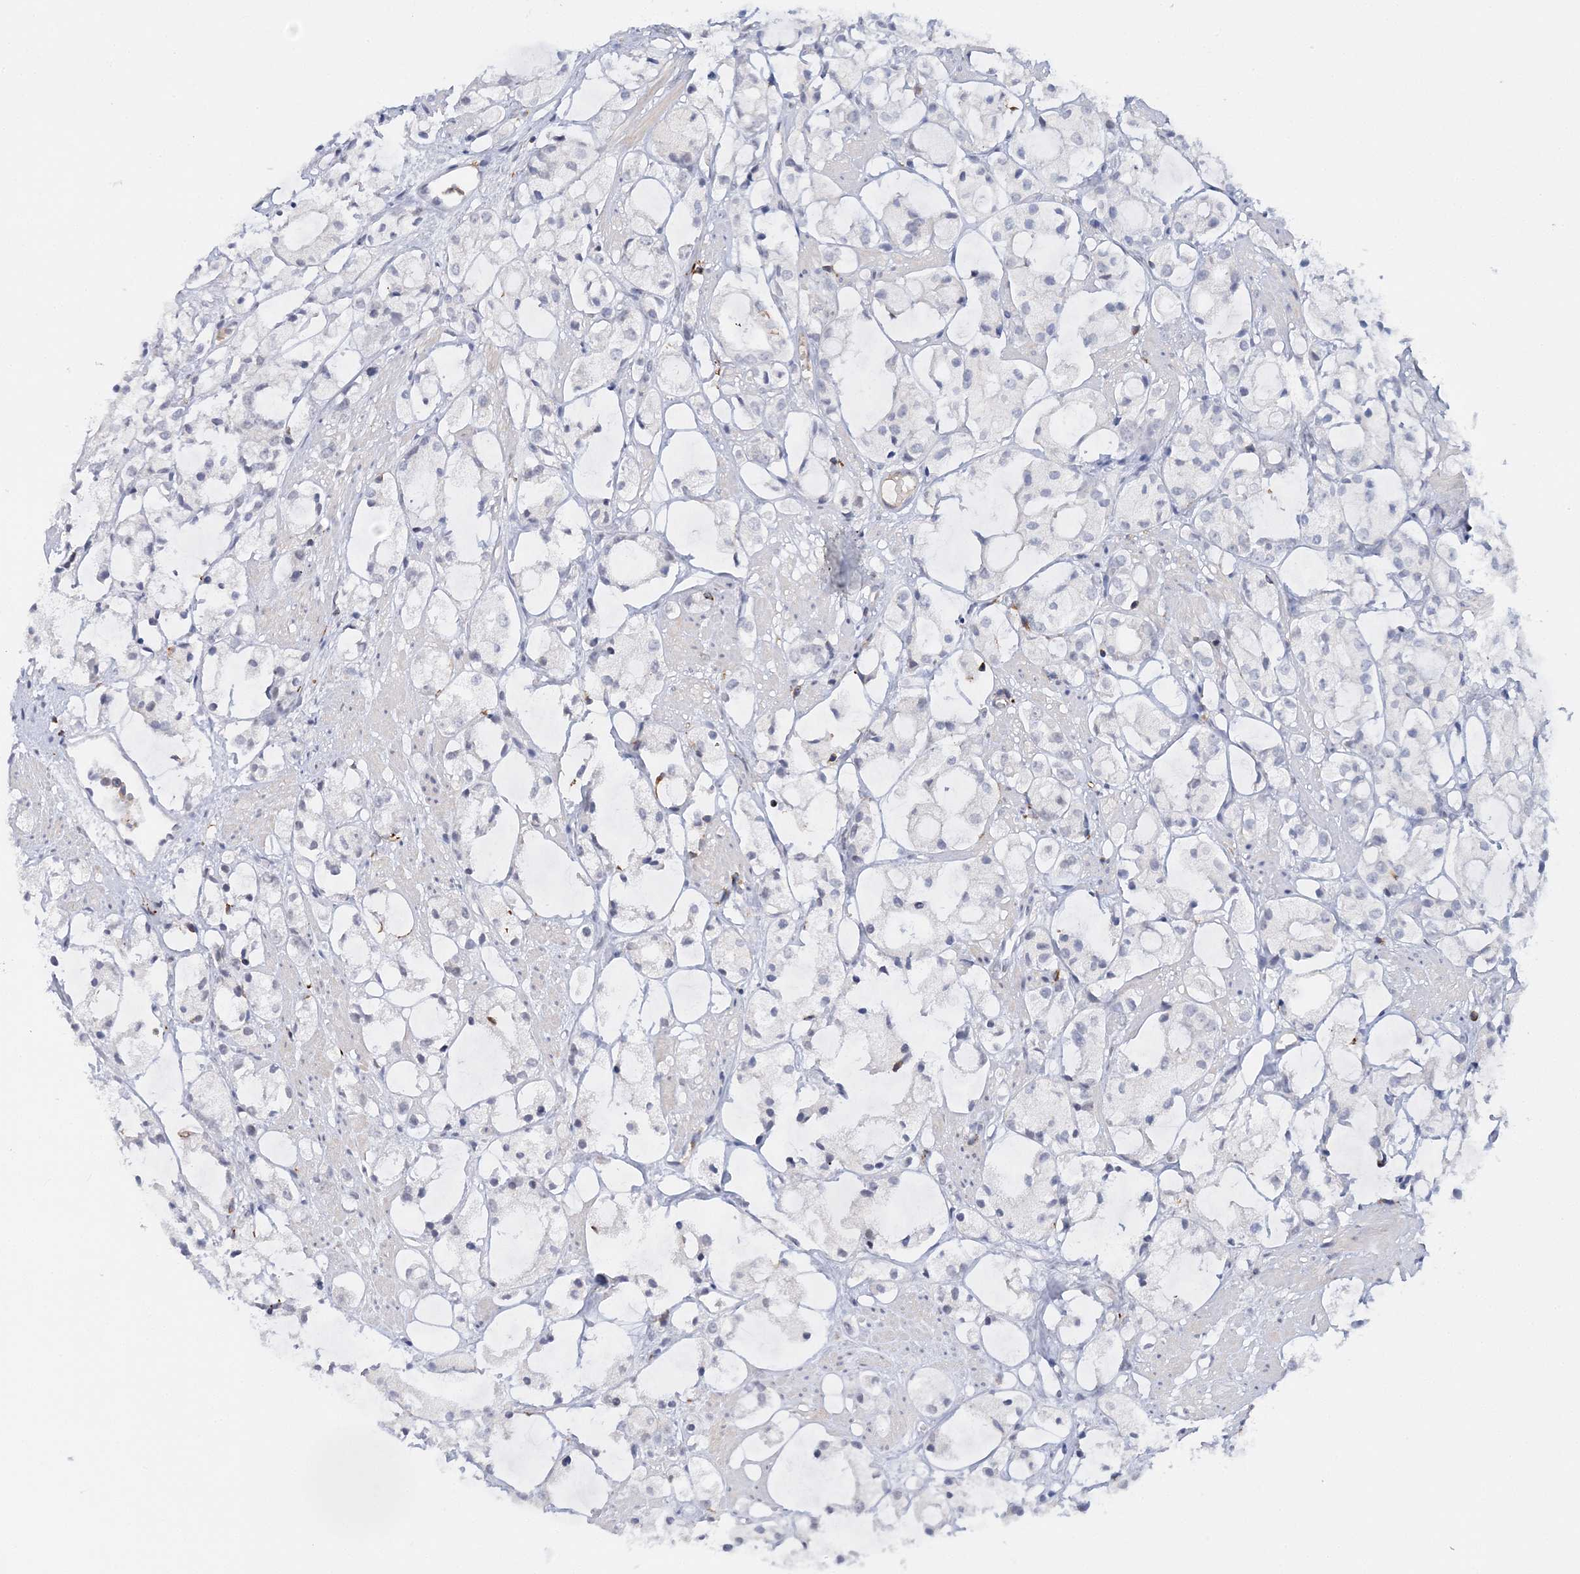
{"staining": {"intensity": "negative", "quantity": "none", "location": "none"}, "tissue": "prostate cancer", "cell_type": "Tumor cells", "image_type": "cancer", "snomed": [{"axis": "morphology", "description": "Adenocarcinoma, High grade"}, {"axis": "topography", "description": "Prostate"}], "caption": "An image of human prostate adenocarcinoma (high-grade) is negative for staining in tumor cells.", "gene": "PRMT9", "patient": {"sex": "male", "age": 85}}